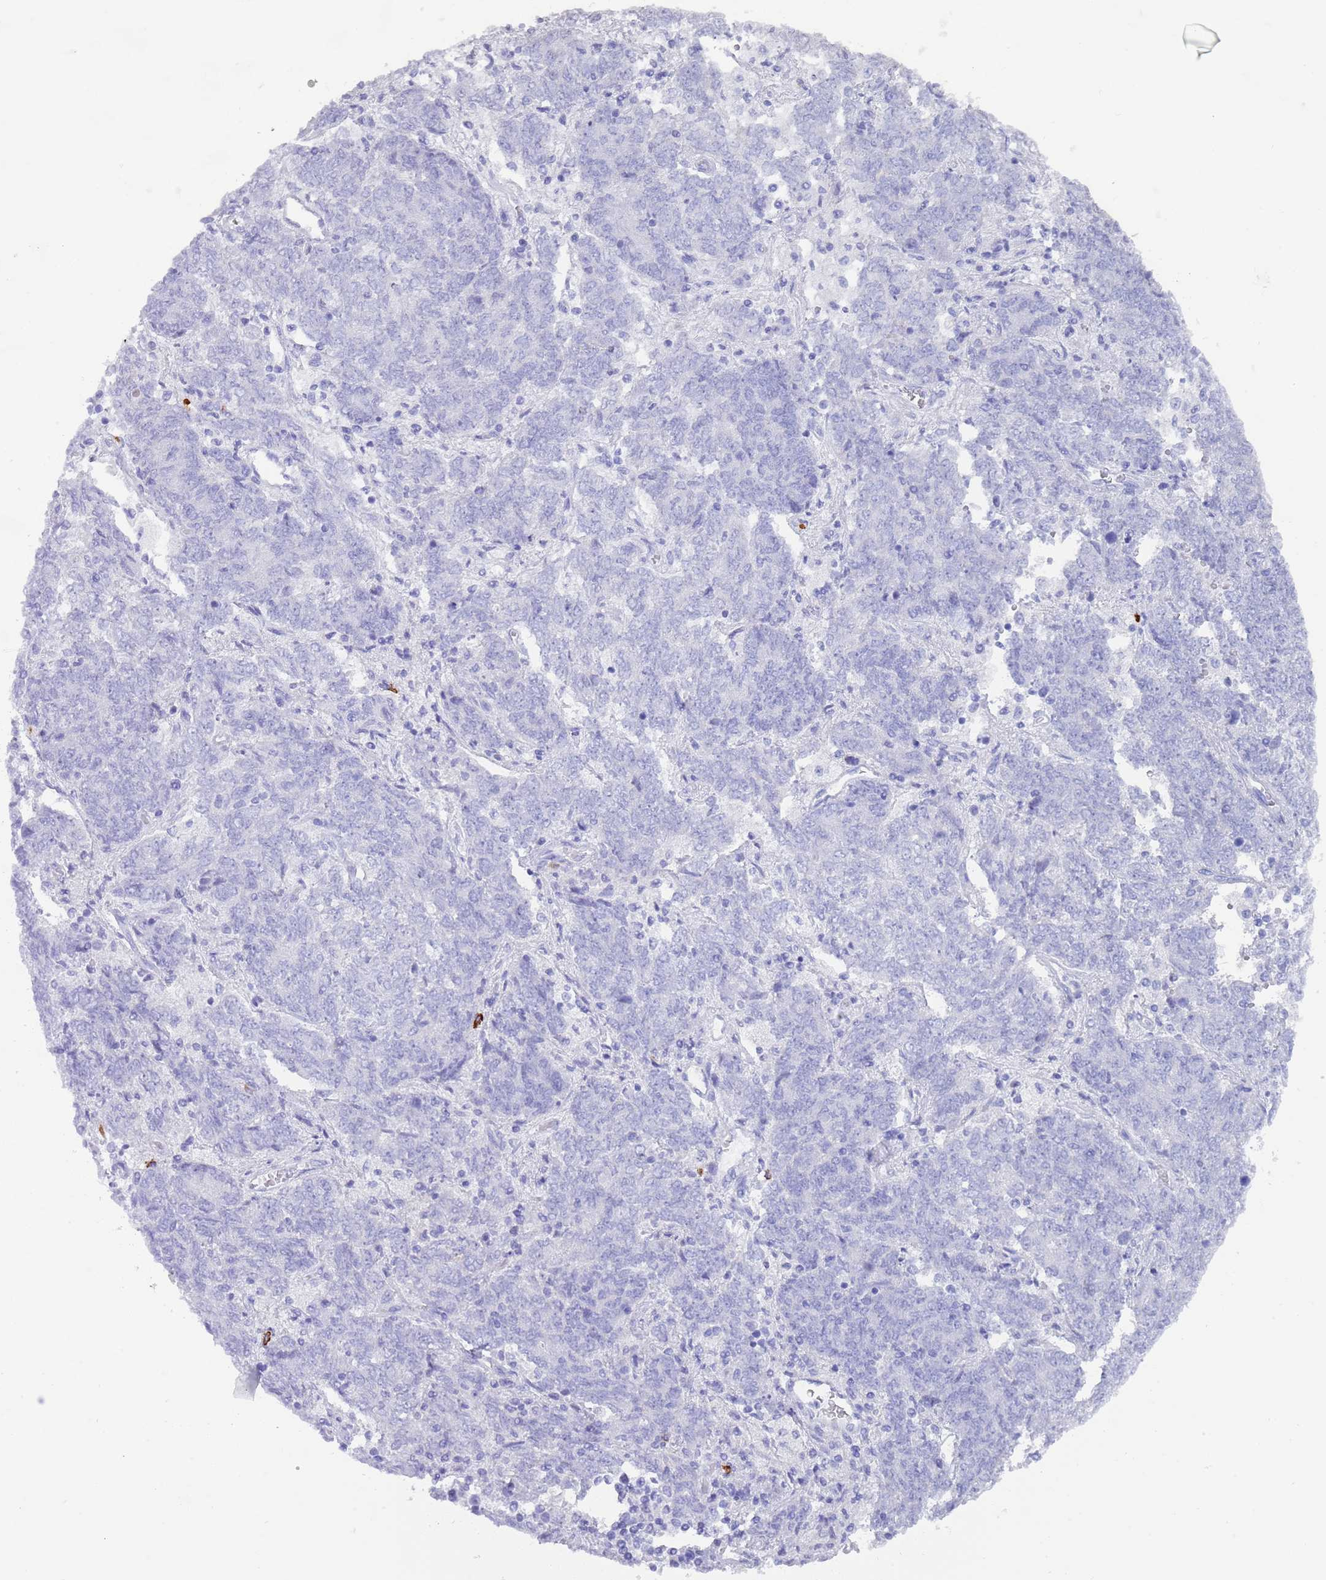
{"staining": {"intensity": "negative", "quantity": "none", "location": "none"}, "tissue": "endometrial cancer", "cell_type": "Tumor cells", "image_type": "cancer", "snomed": [{"axis": "morphology", "description": "Adenocarcinoma, NOS"}, {"axis": "topography", "description": "Endometrium"}], "caption": "Micrograph shows no significant protein positivity in tumor cells of endometrial cancer.", "gene": "MYADML2", "patient": {"sex": "female", "age": 80}}